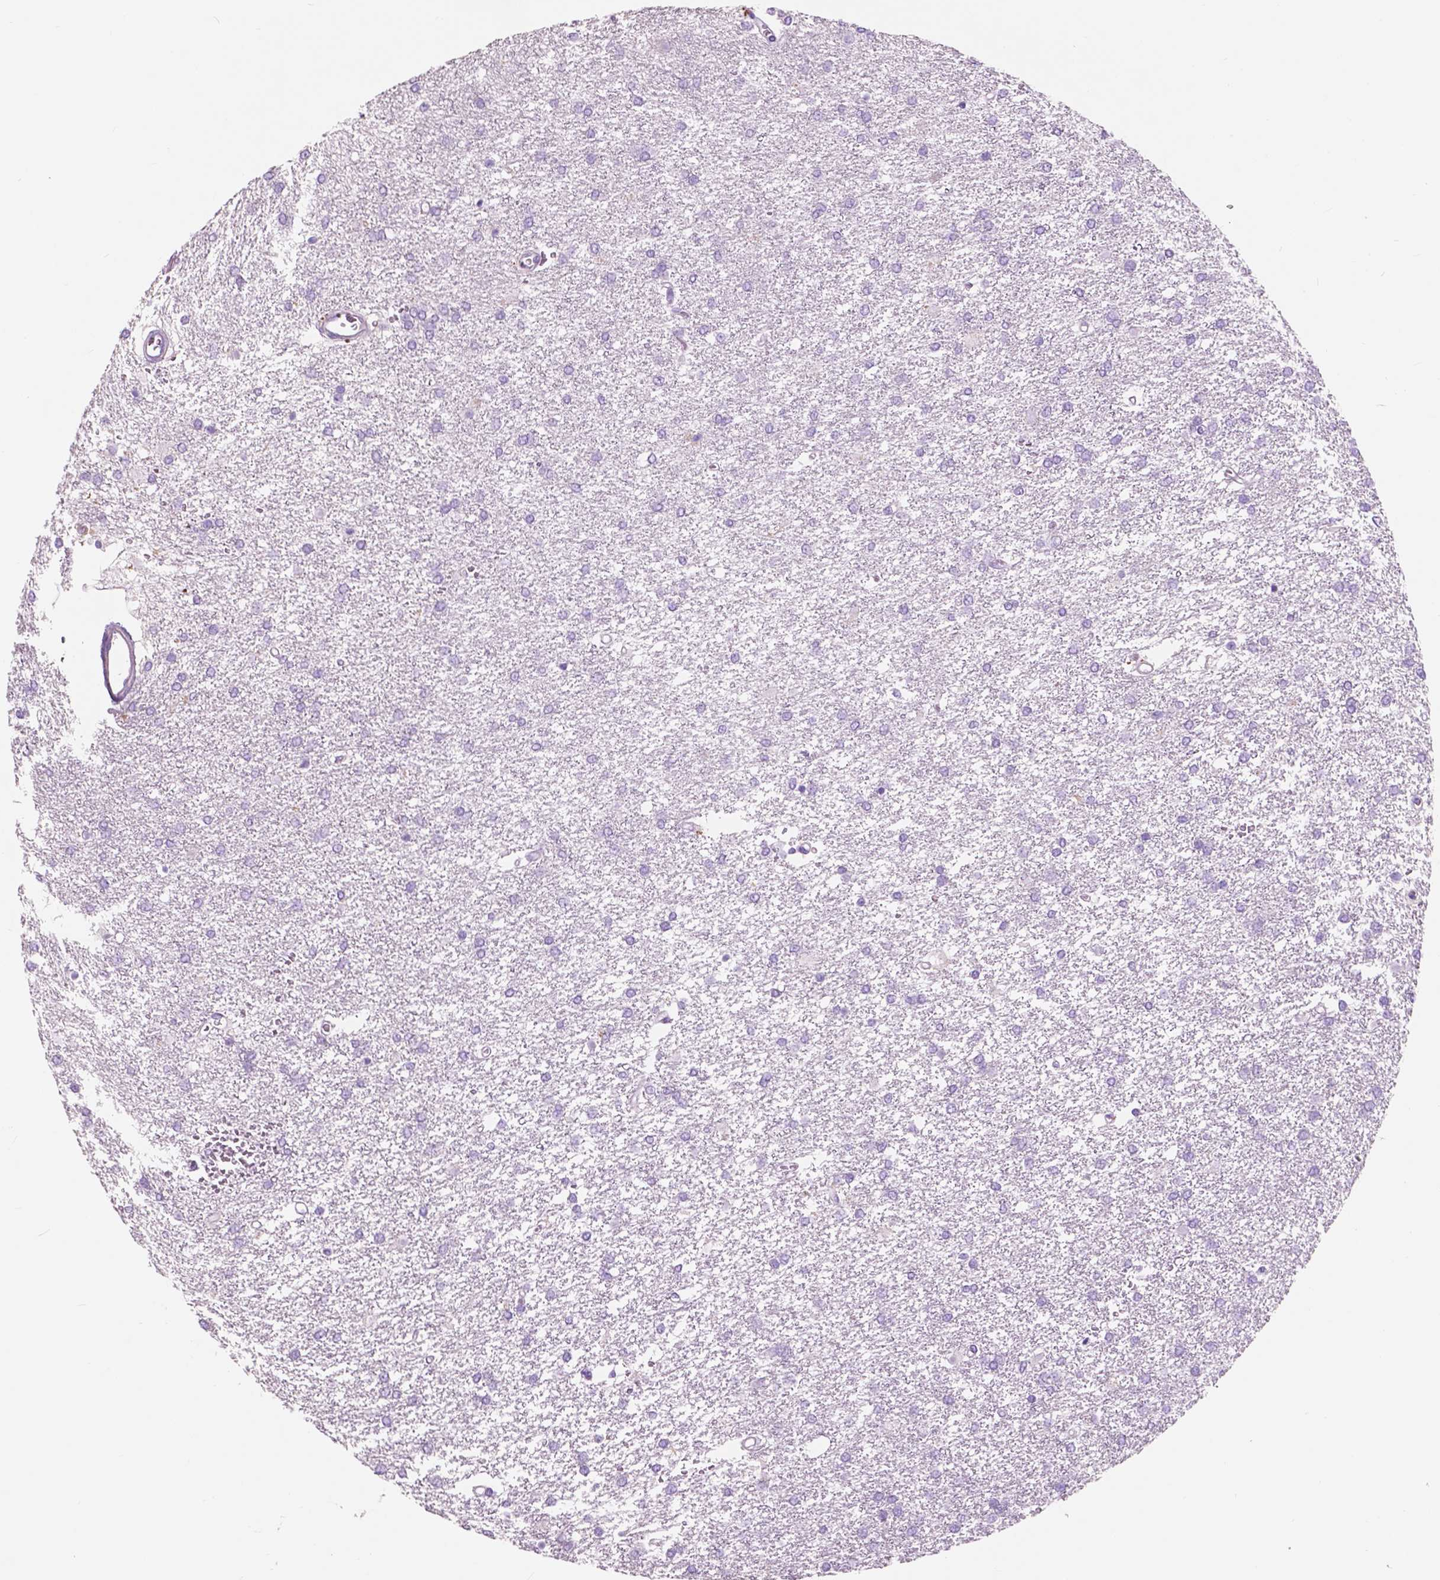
{"staining": {"intensity": "negative", "quantity": "none", "location": "none"}, "tissue": "glioma", "cell_type": "Tumor cells", "image_type": "cancer", "snomed": [{"axis": "morphology", "description": "Glioma, malignant, High grade"}, {"axis": "topography", "description": "Brain"}], "caption": "IHC of human glioma demonstrates no staining in tumor cells.", "gene": "CUZD1", "patient": {"sex": "female", "age": 61}}